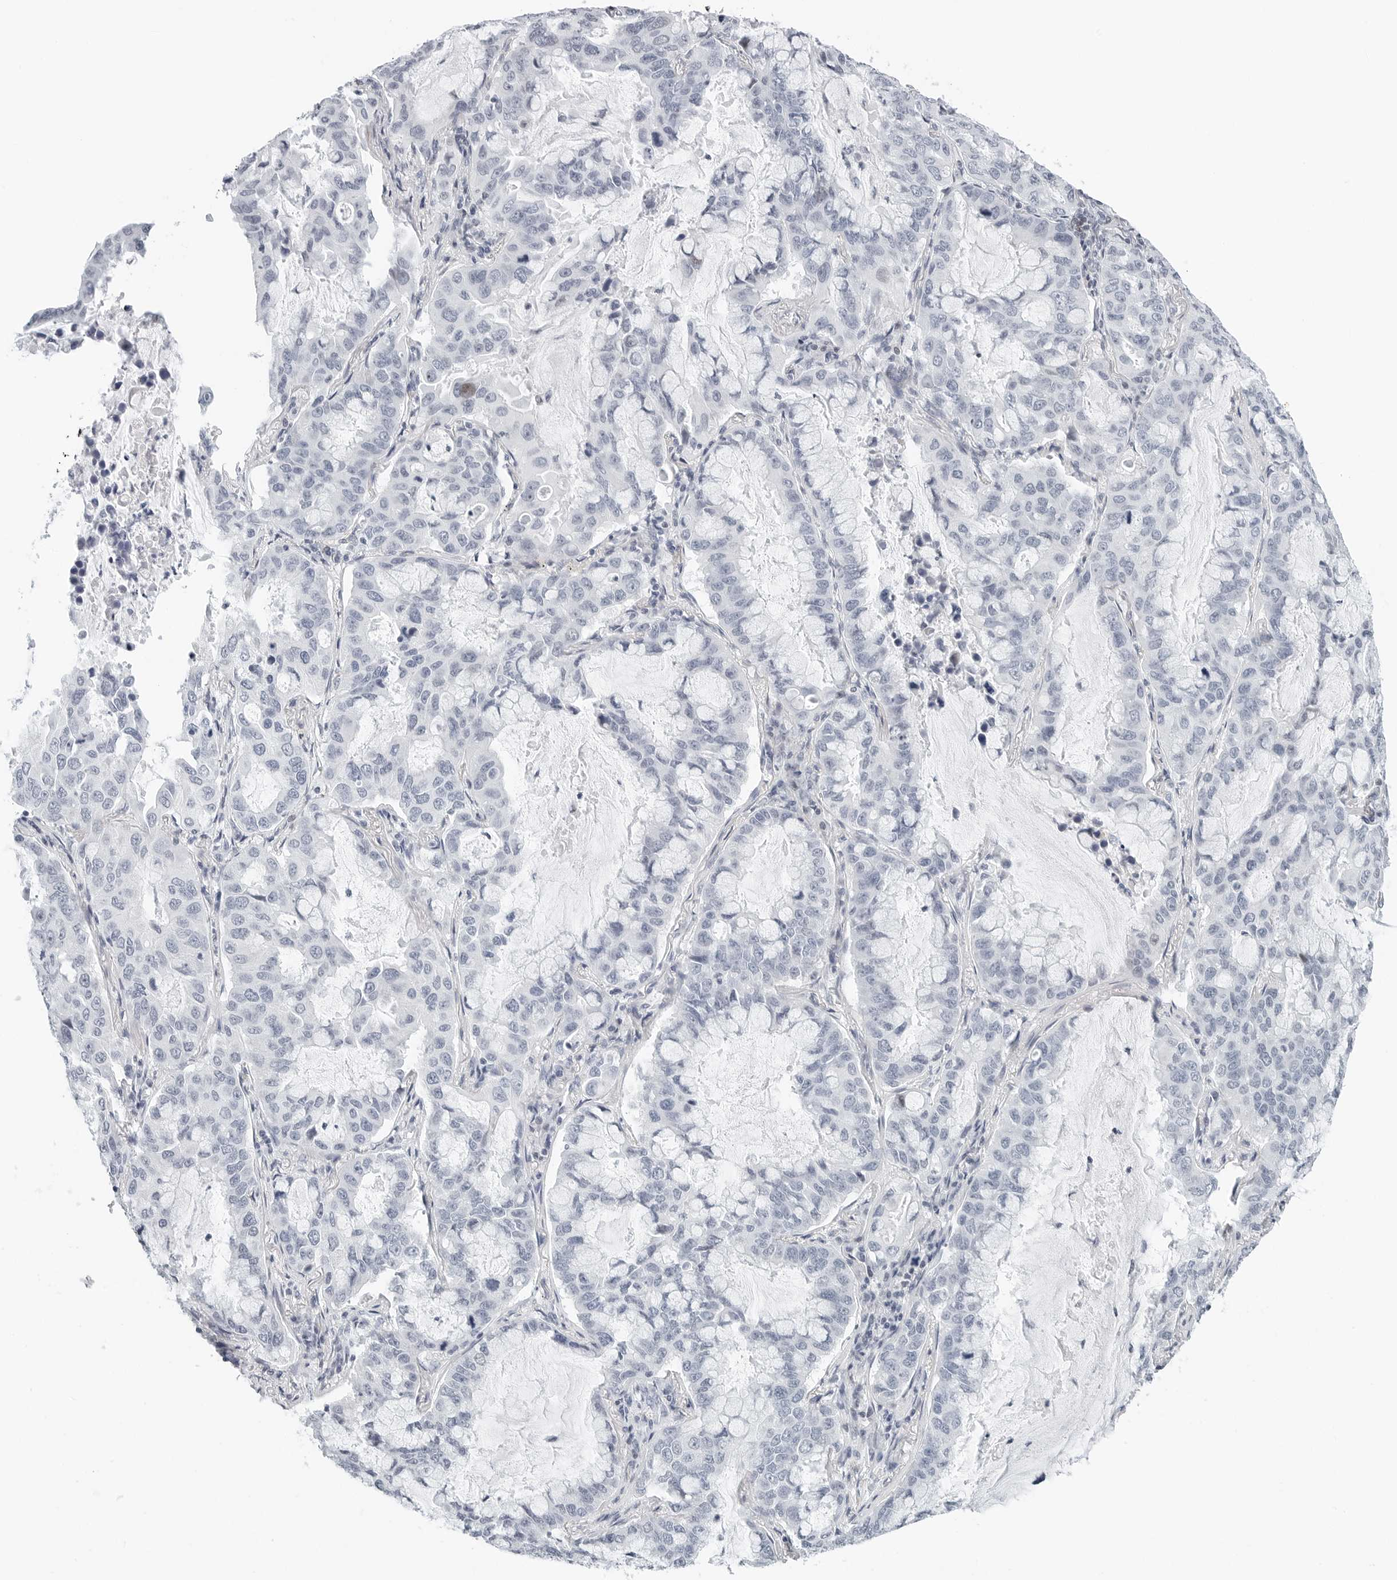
{"staining": {"intensity": "negative", "quantity": "none", "location": "none"}, "tissue": "lung cancer", "cell_type": "Tumor cells", "image_type": "cancer", "snomed": [{"axis": "morphology", "description": "Adenocarcinoma, NOS"}, {"axis": "topography", "description": "Lung"}], "caption": "The histopathology image reveals no staining of tumor cells in lung cancer (adenocarcinoma).", "gene": "NTMT2", "patient": {"sex": "male", "age": 64}}